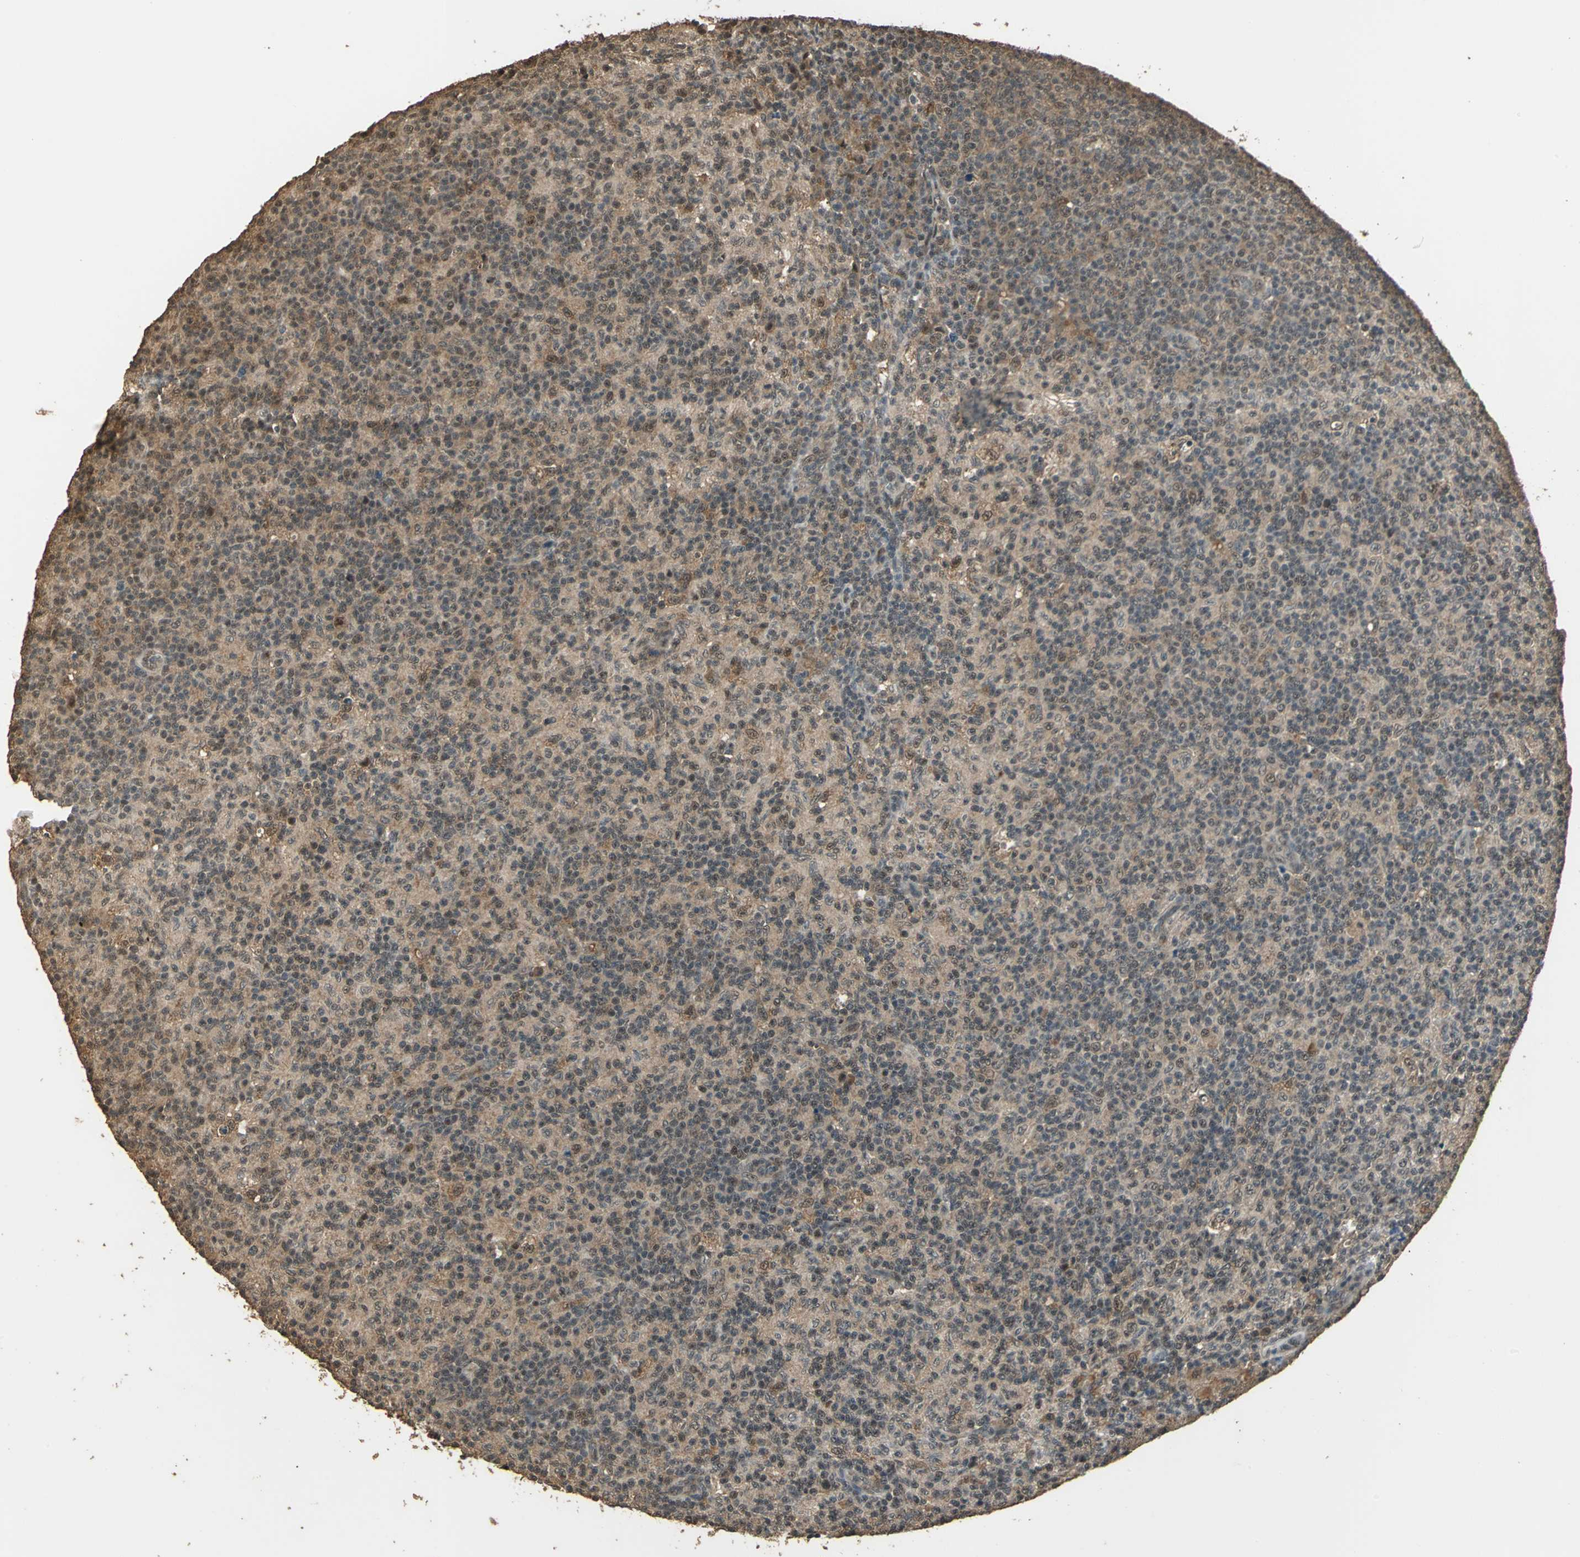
{"staining": {"intensity": "moderate", "quantity": "<25%", "location": "cytoplasmic/membranous,nuclear"}, "tissue": "lymph node", "cell_type": "Germinal center cells", "image_type": "normal", "snomed": [{"axis": "morphology", "description": "Normal tissue, NOS"}, {"axis": "morphology", "description": "Inflammation, NOS"}, {"axis": "topography", "description": "Lymph node"}], "caption": "Lymph node stained with immunohistochemistry (IHC) exhibits moderate cytoplasmic/membranous,nuclear staining in approximately <25% of germinal center cells.", "gene": "UCHL5", "patient": {"sex": "male", "age": 55}}